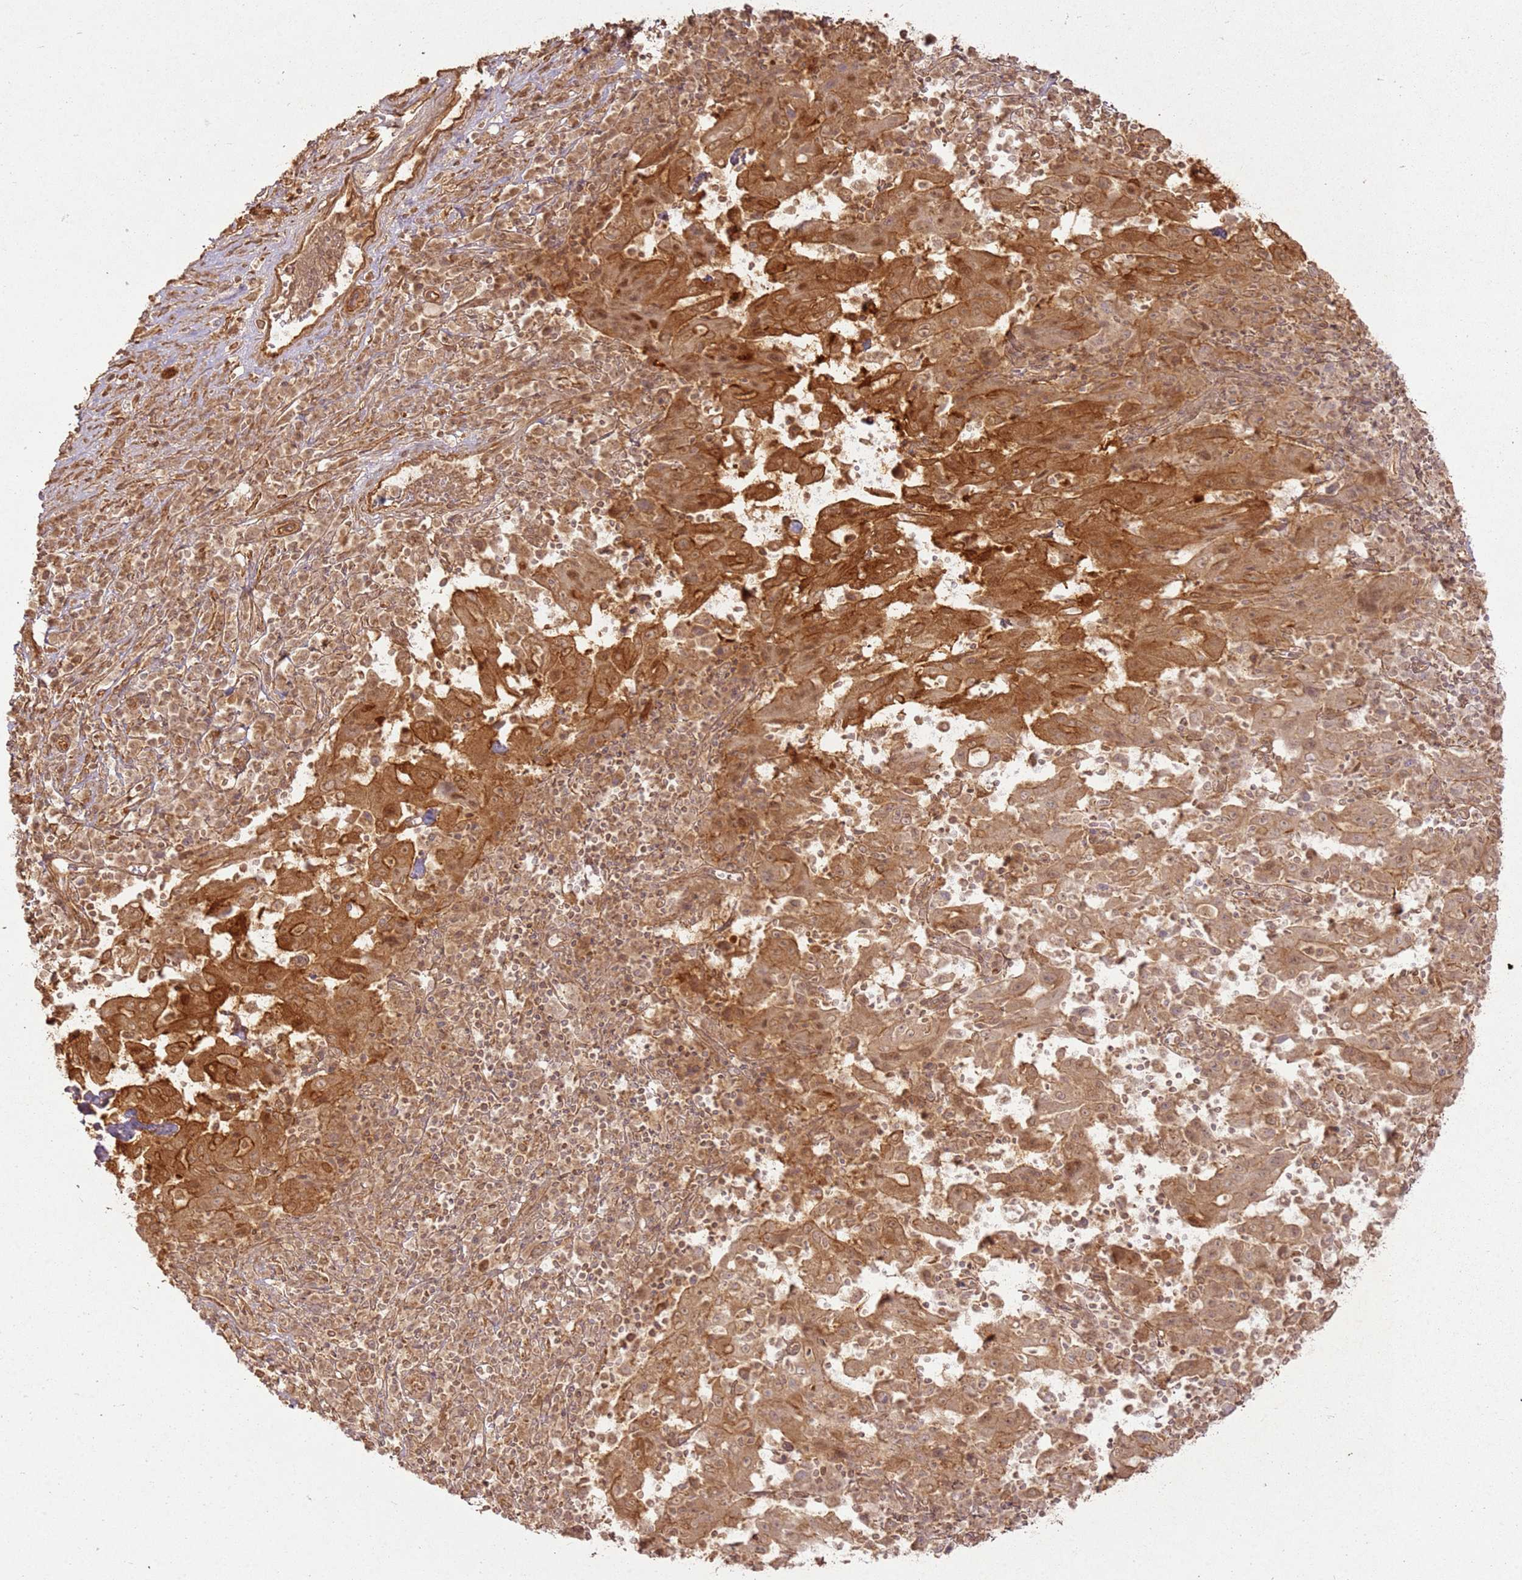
{"staining": {"intensity": "moderate", "quantity": ">75%", "location": "cytoplasmic/membranous,nuclear"}, "tissue": "pancreatic cancer", "cell_type": "Tumor cells", "image_type": "cancer", "snomed": [{"axis": "morphology", "description": "Adenocarcinoma, NOS"}, {"axis": "topography", "description": "Pancreas"}], "caption": "Tumor cells reveal medium levels of moderate cytoplasmic/membranous and nuclear positivity in approximately >75% of cells in adenocarcinoma (pancreatic).", "gene": "ZNF776", "patient": {"sex": "male", "age": 63}}